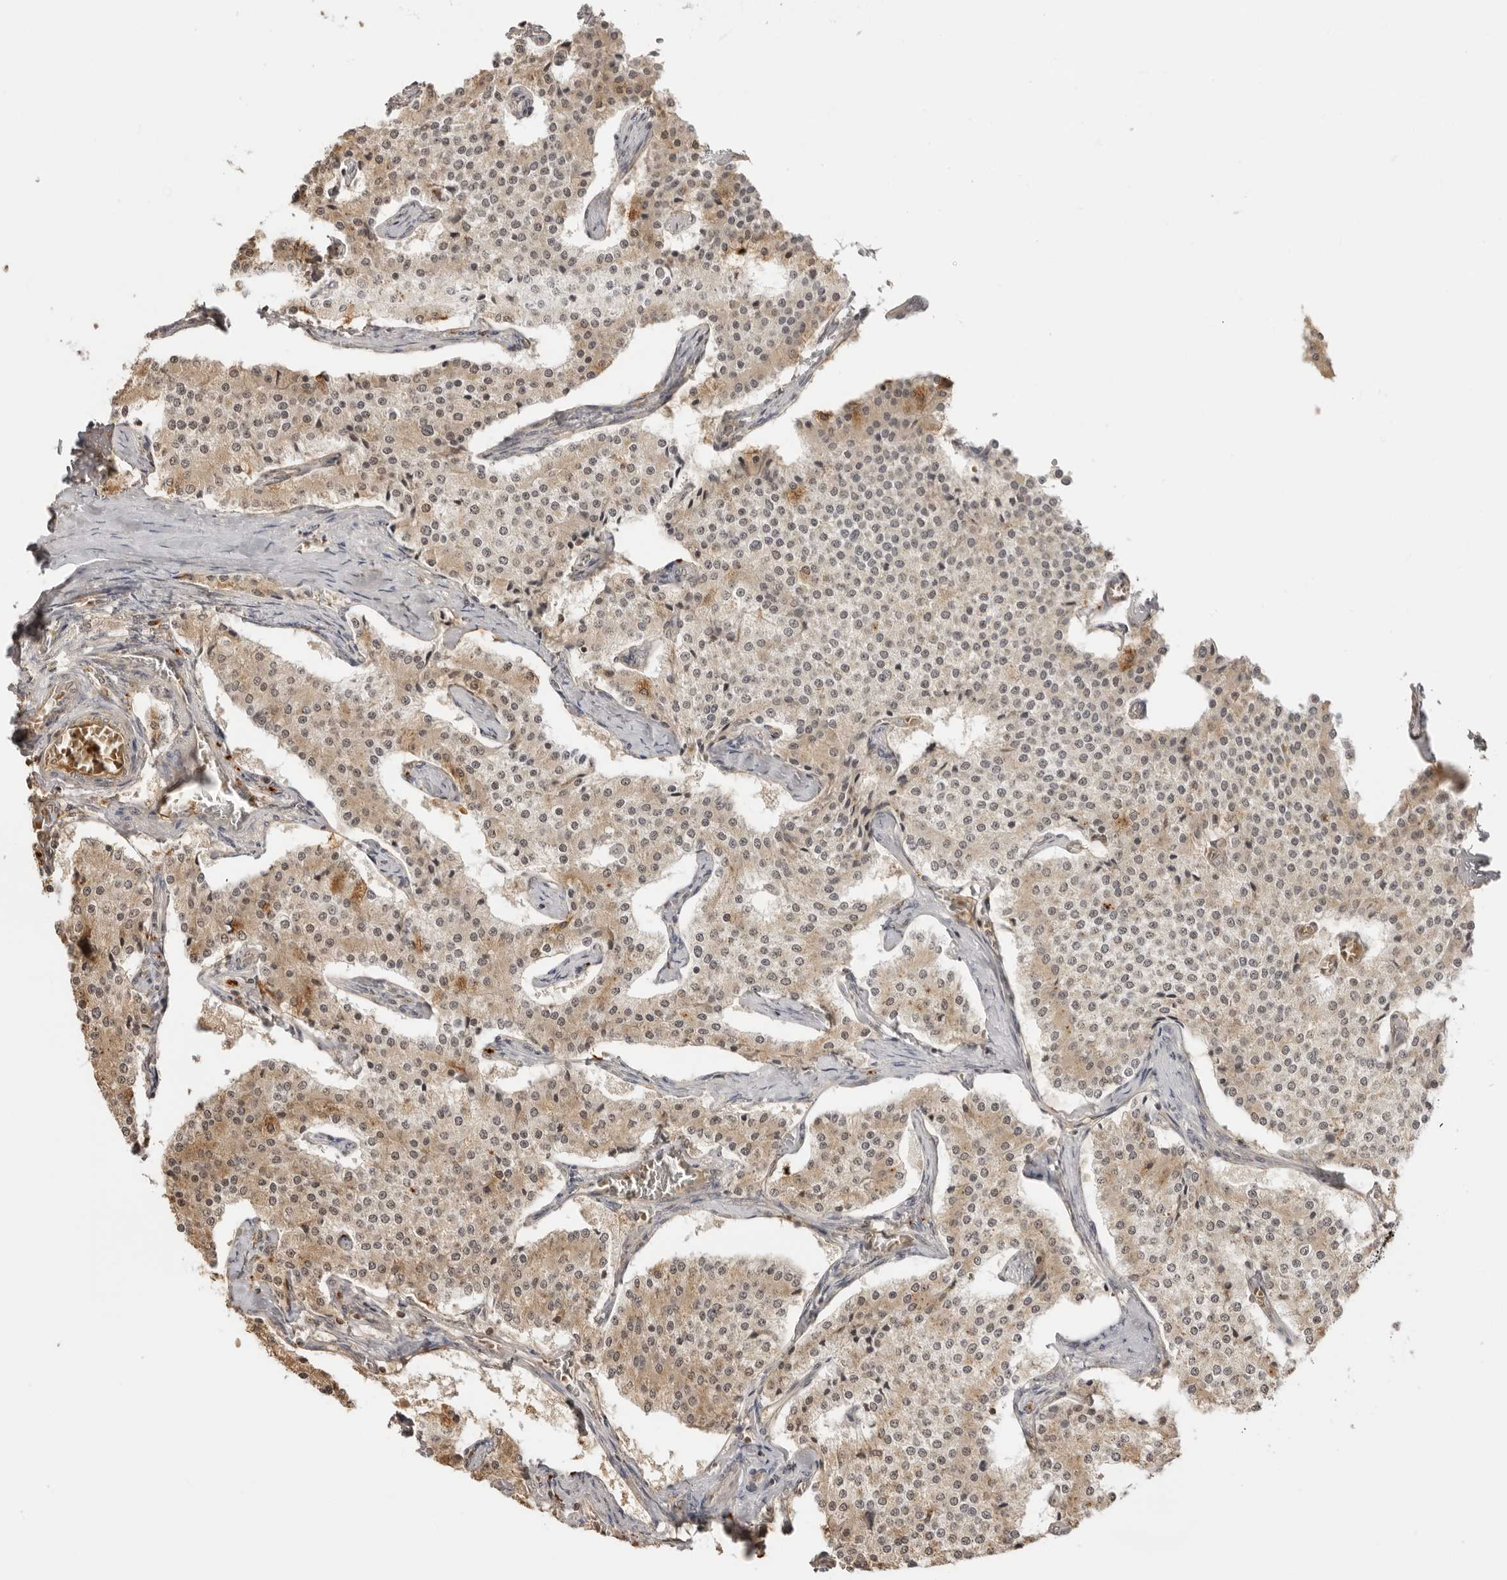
{"staining": {"intensity": "moderate", "quantity": "25%-75%", "location": "cytoplasmic/membranous"}, "tissue": "carcinoid", "cell_type": "Tumor cells", "image_type": "cancer", "snomed": [{"axis": "morphology", "description": "Carcinoid, malignant, NOS"}, {"axis": "topography", "description": "Colon"}], "caption": "Carcinoid stained with a brown dye displays moderate cytoplasmic/membranous positive staining in about 25%-75% of tumor cells.", "gene": "IKBKE", "patient": {"sex": "female", "age": 52}}